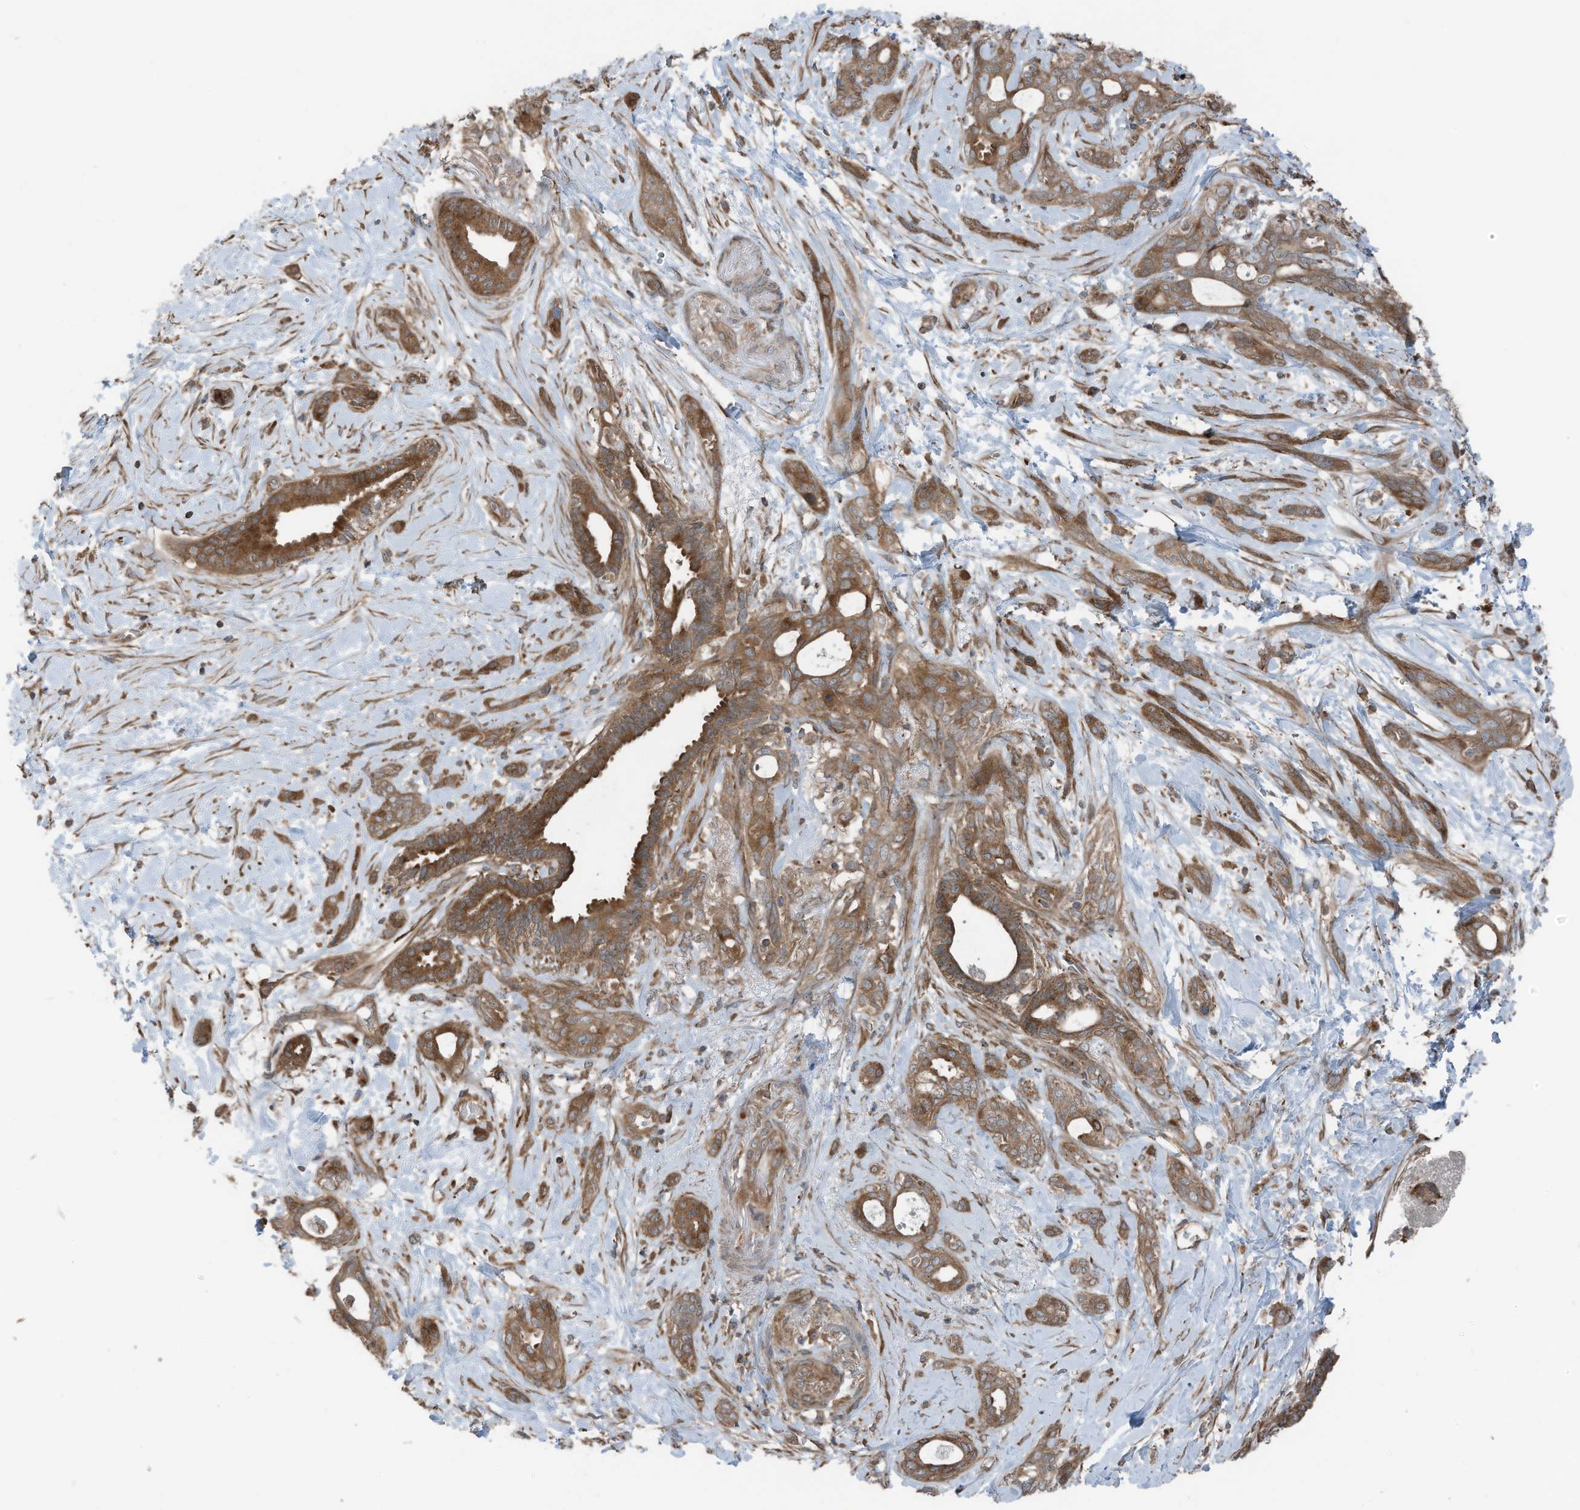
{"staining": {"intensity": "strong", "quantity": ">75%", "location": "cytoplasmic/membranous"}, "tissue": "pancreatic cancer", "cell_type": "Tumor cells", "image_type": "cancer", "snomed": [{"axis": "morphology", "description": "Normal tissue, NOS"}, {"axis": "morphology", "description": "Adenocarcinoma, NOS"}, {"axis": "topography", "description": "Pancreas"}, {"axis": "topography", "description": "Peripheral nerve tissue"}], "caption": "Adenocarcinoma (pancreatic) stained with DAB (3,3'-diaminobenzidine) IHC reveals high levels of strong cytoplasmic/membranous staining in about >75% of tumor cells.", "gene": "TXNDC9", "patient": {"sex": "female", "age": 63}}